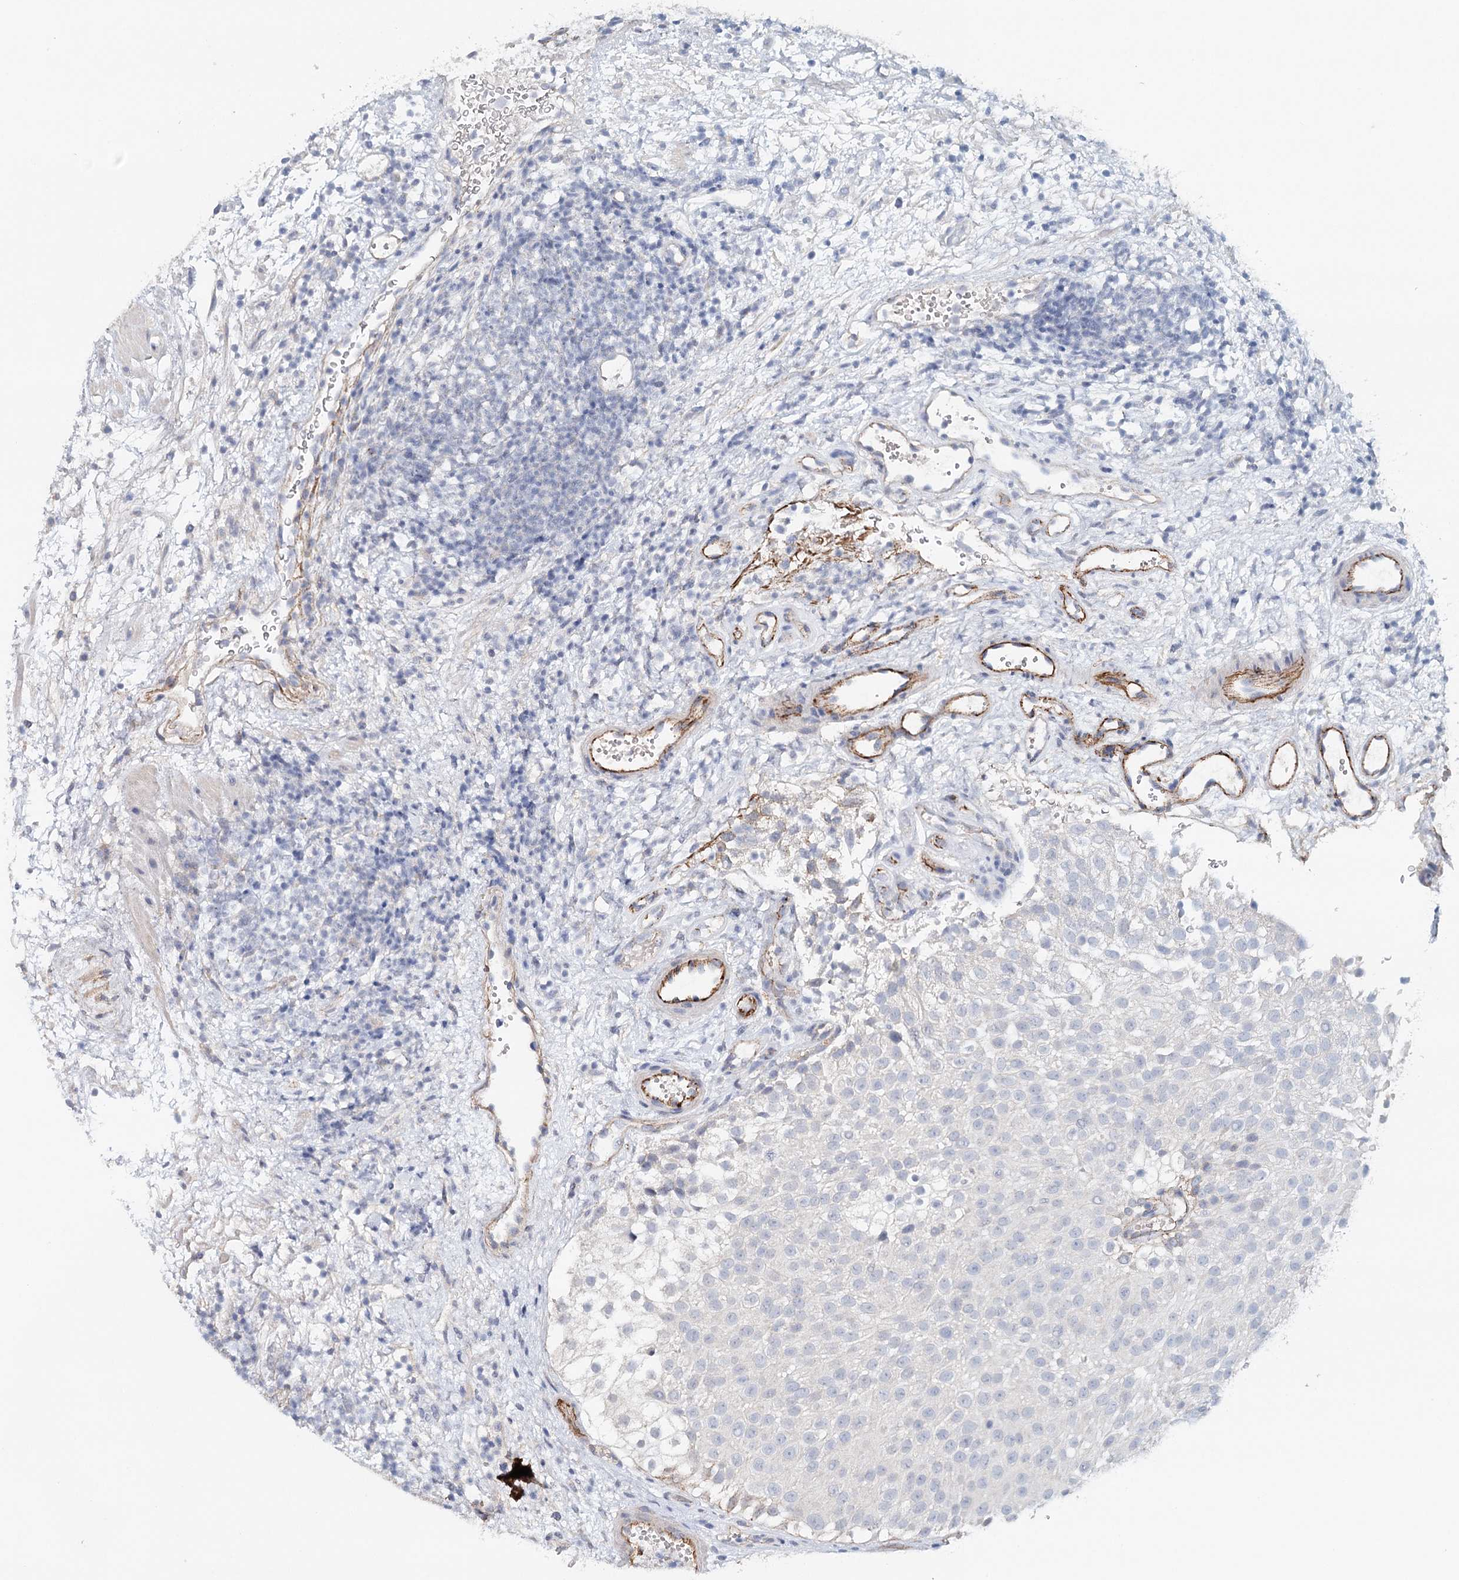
{"staining": {"intensity": "negative", "quantity": "none", "location": "none"}, "tissue": "urothelial cancer", "cell_type": "Tumor cells", "image_type": "cancer", "snomed": [{"axis": "morphology", "description": "Urothelial carcinoma, Low grade"}, {"axis": "topography", "description": "Urinary bladder"}], "caption": "Tumor cells show no significant positivity in low-grade urothelial carcinoma.", "gene": "SYNPO", "patient": {"sex": "male", "age": 78}}